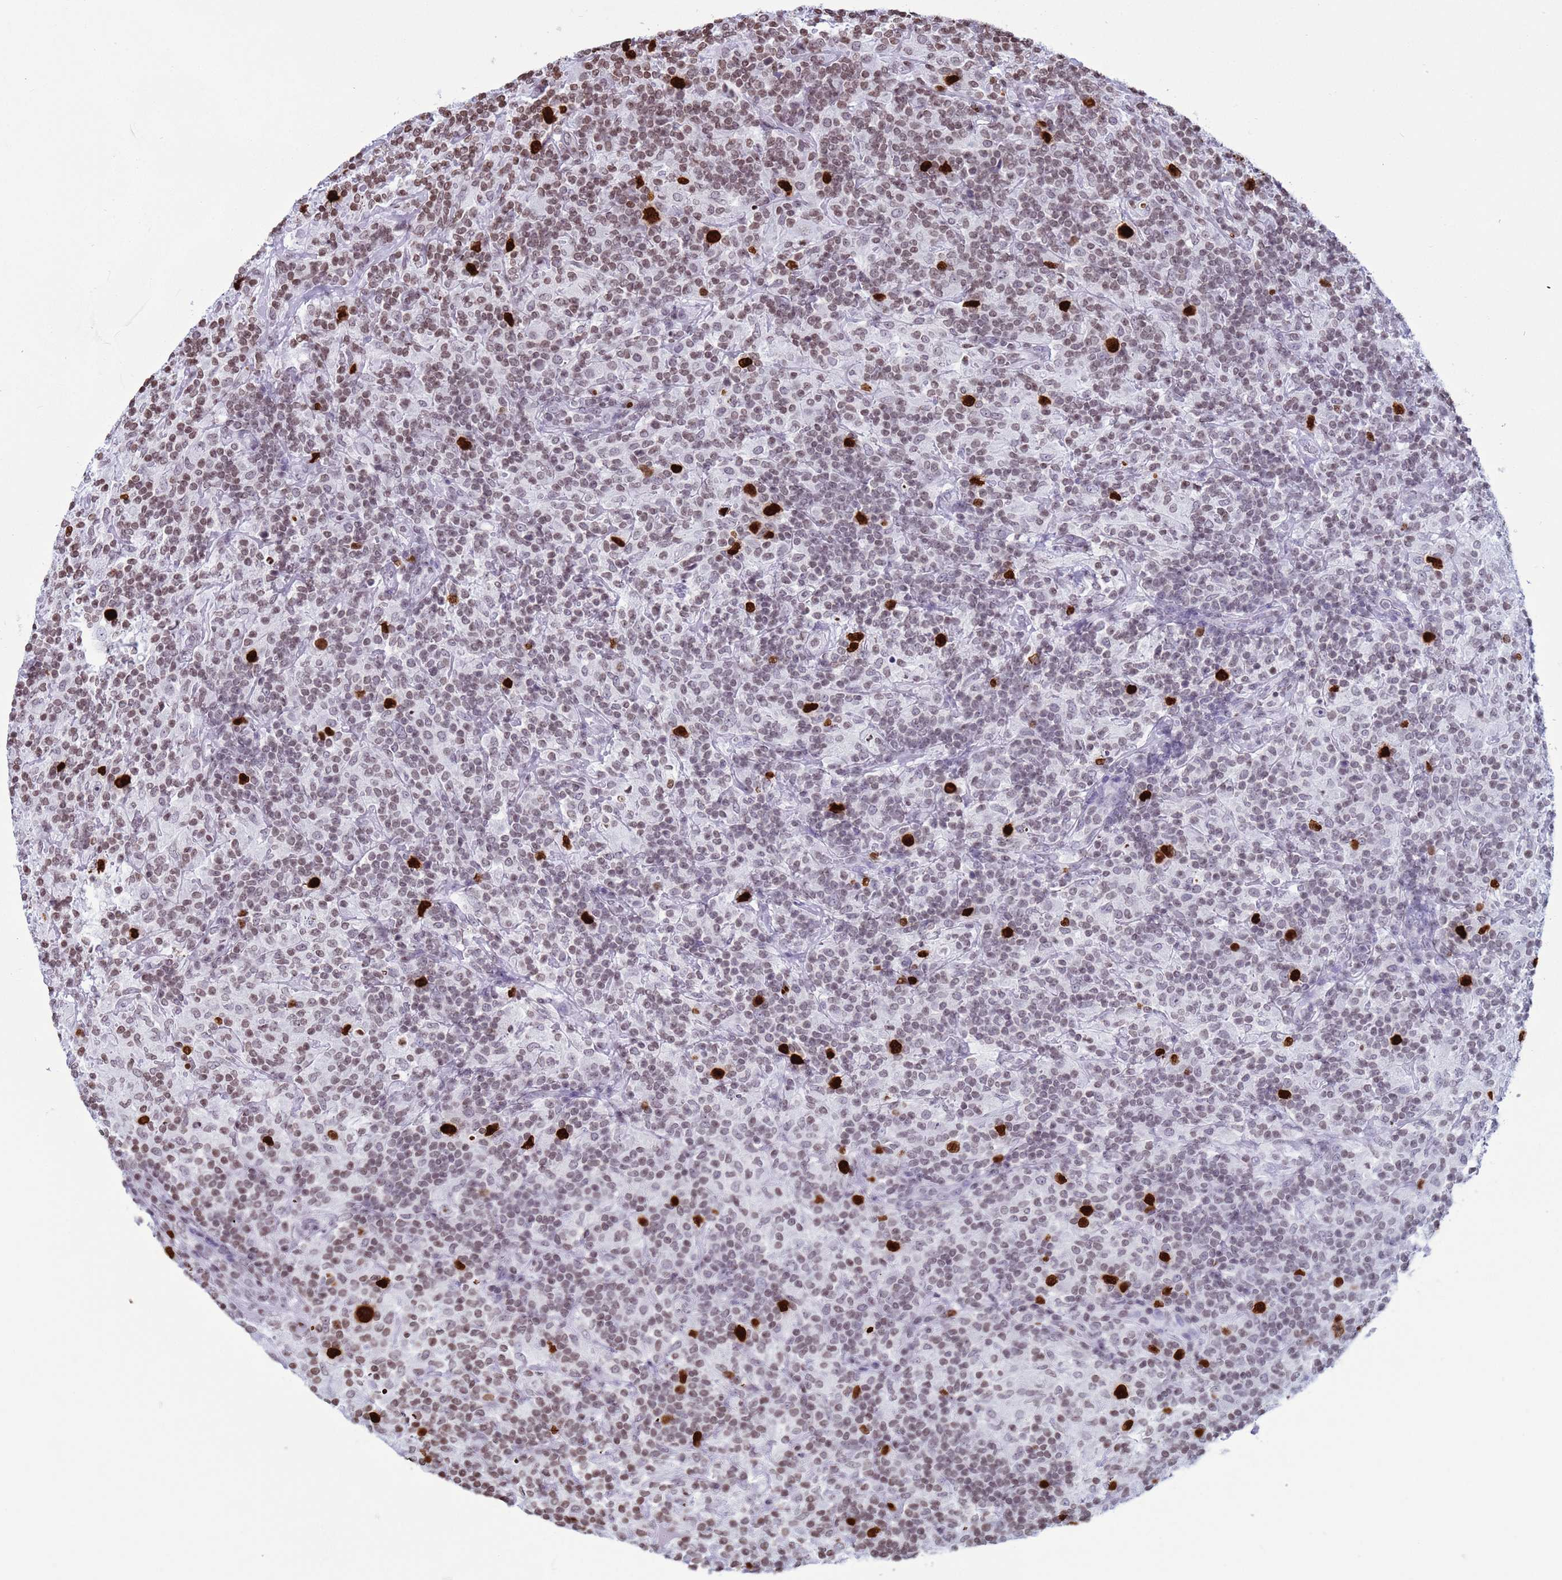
{"staining": {"intensity": "negative", "quantity": "none", "location": "none"}, "tissue": "lymphoma", "cell_type": "Tumor cells", "image_type": "cancer", "snomed": [{"axis": "morphology", "description": "Hodgkin's disease, NOS"}, {"axis": "topography", "description": "Lymph node"}], "caption": "IHC of Hodgkin's disease reveals no staining in tumor cells.", "gene": "H4C8", "patient": {"sex": "male", "age": 70}}